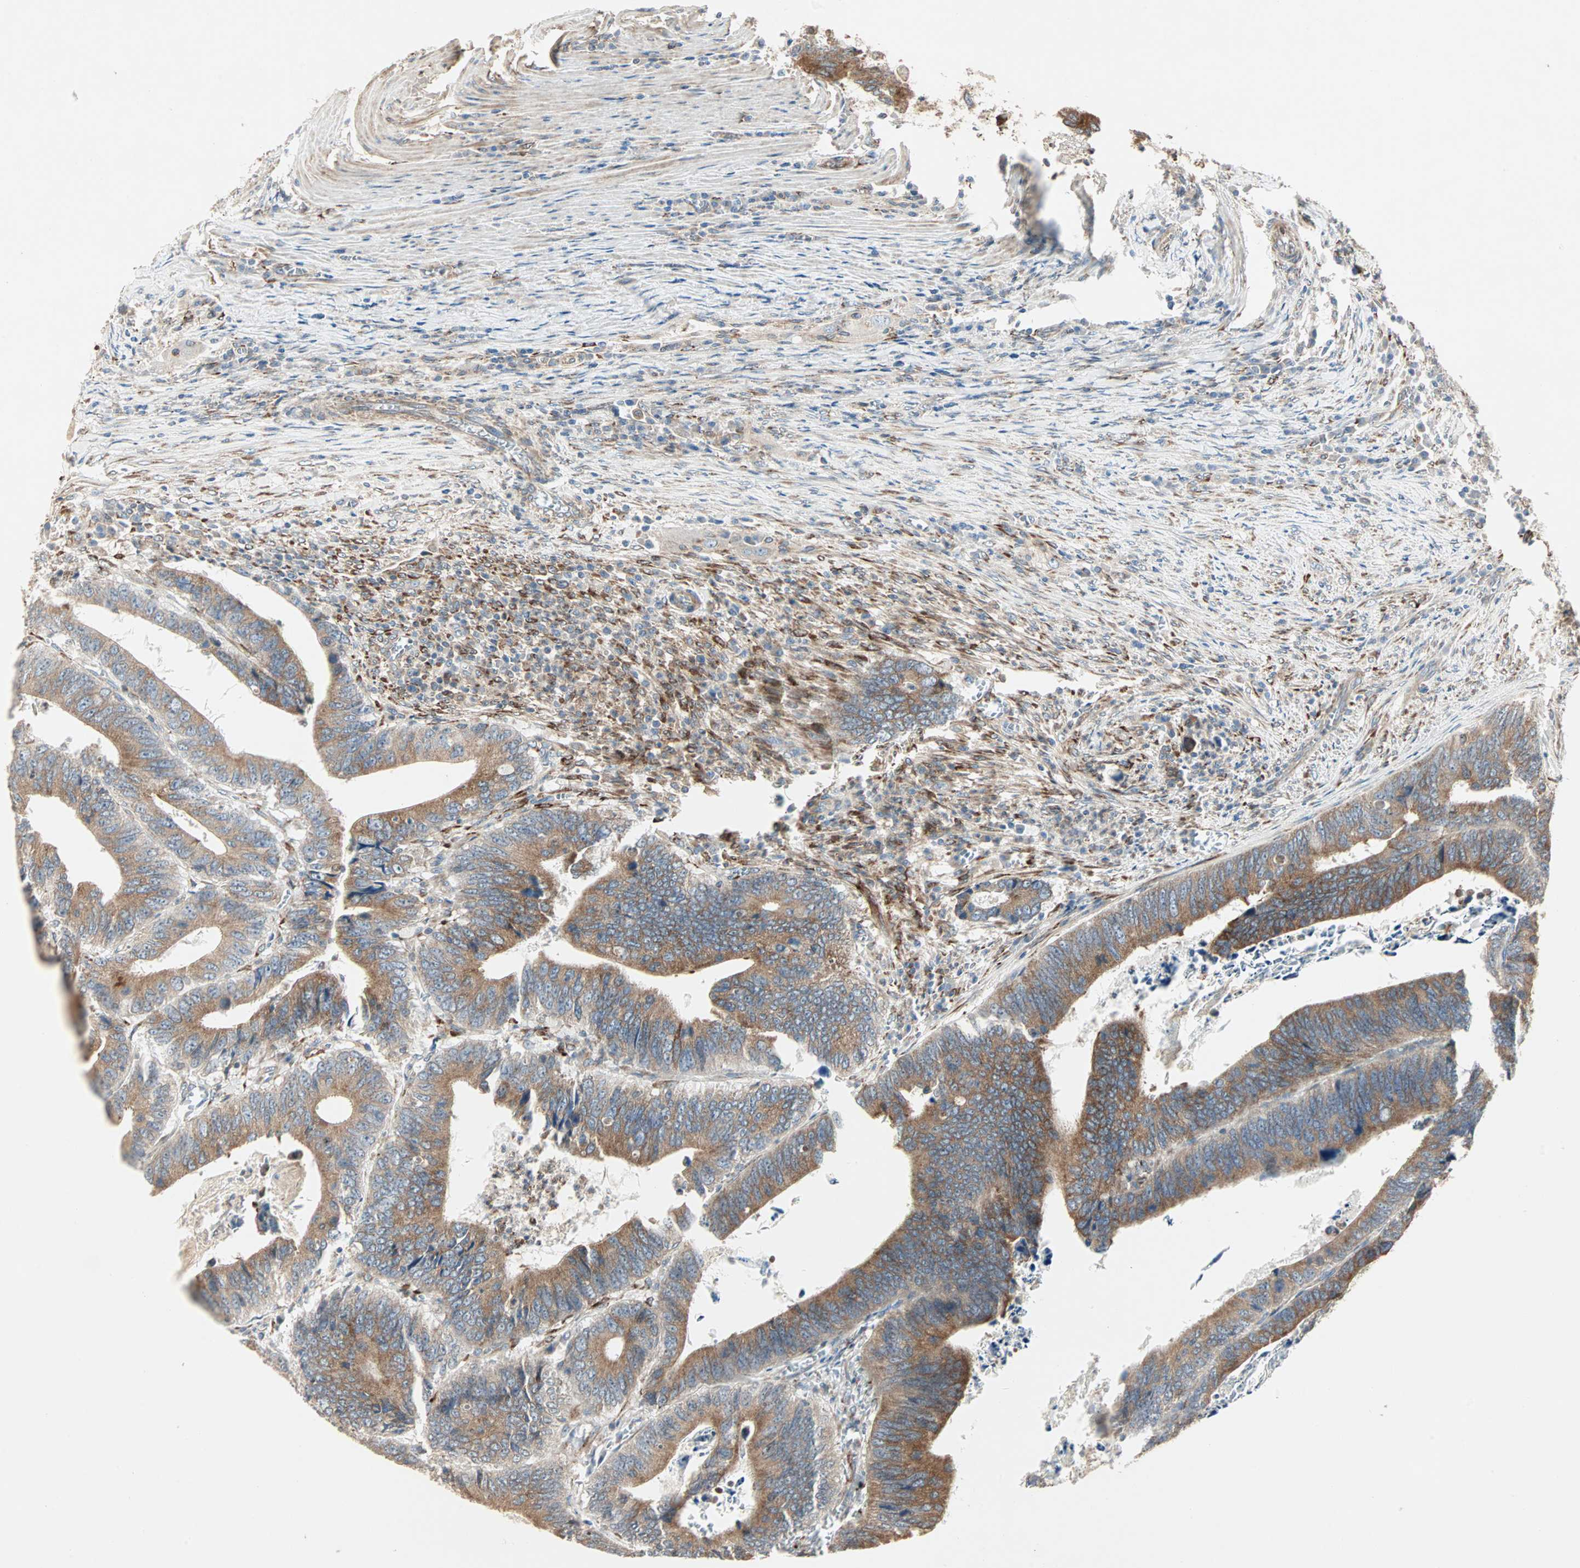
{"staining": {"intensity": "moderate", "quantity": ">75%", "location": "cytoplasmic/membranous"}, "tissue": "colorectal cancer", "cell_type": "Tumor cells", "image_type": "cancer", "snomed": [{"axis": "morphology", "description": "Adenocarcinoma, NOS"}, {"axis": "topography", "description": "Colon"}], "caption": "IHC micrograph of neoplastic tissue: colorectal cancer stained using immunohistochemistry (IHC) reveals medium levels of moderate protein expression localized specifically in the cytoplasmic/membranous of tumor cells, appearing as a cytoplasmic/membranous brown color.", "gene": "H6PD", "patient": {"sex": "male", "age": 72}}